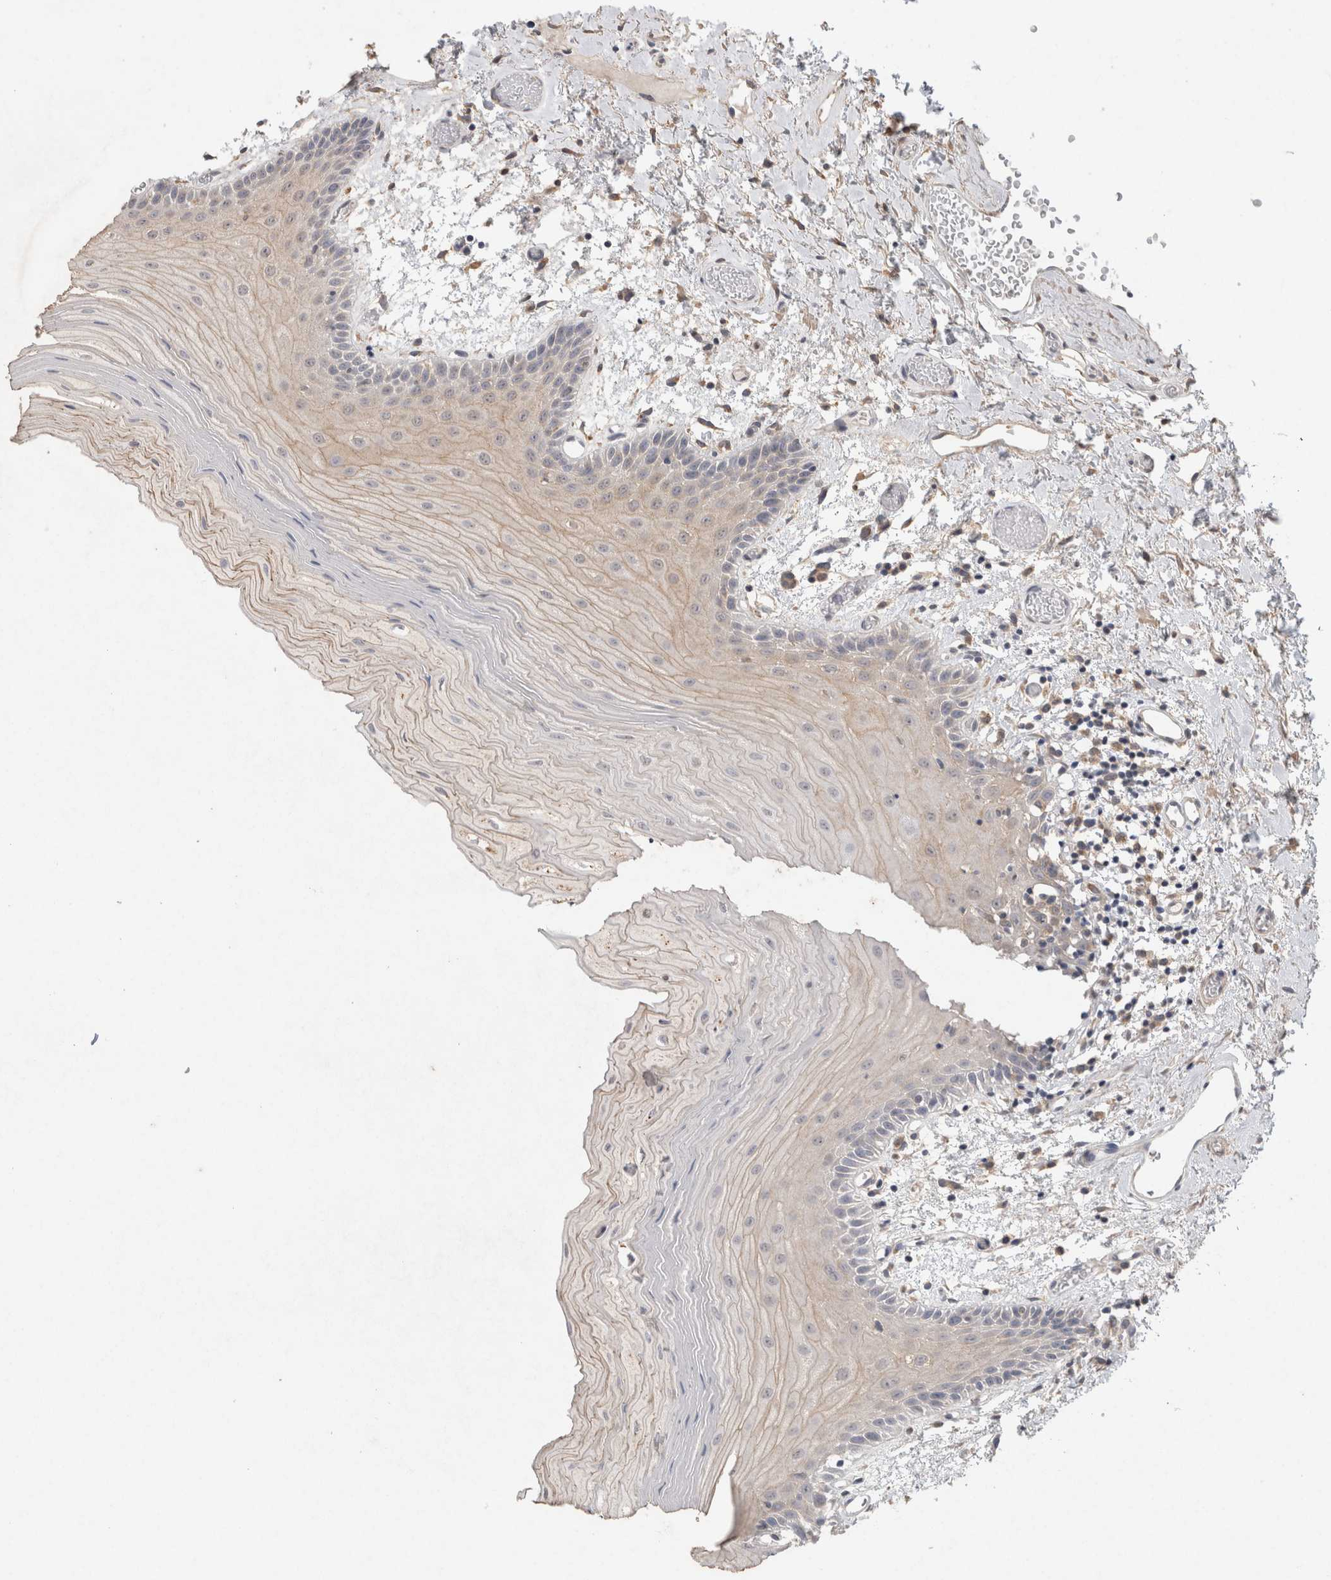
{"staining": {"intensity": "negative", "quantity": "none", "location": "none"}, "tissue": "oral mucosa", "cell_type": "Squamous epithelial cells", "image_type": "normal", "snomed": [{"axis": "morphology", "description": "Normal tissue, NOS"}, {"axis": "topography", "description": "Oral tissue"}], "caption": "Immunohistochemistry of benign human oral mucosa shows no expression in squamous epithelial cells. (Immunohistochemistry (ihc), brightfield microscopy, high magnification).", "gene": "RAB14", "patient": {"sex": "male", "age": 52}}